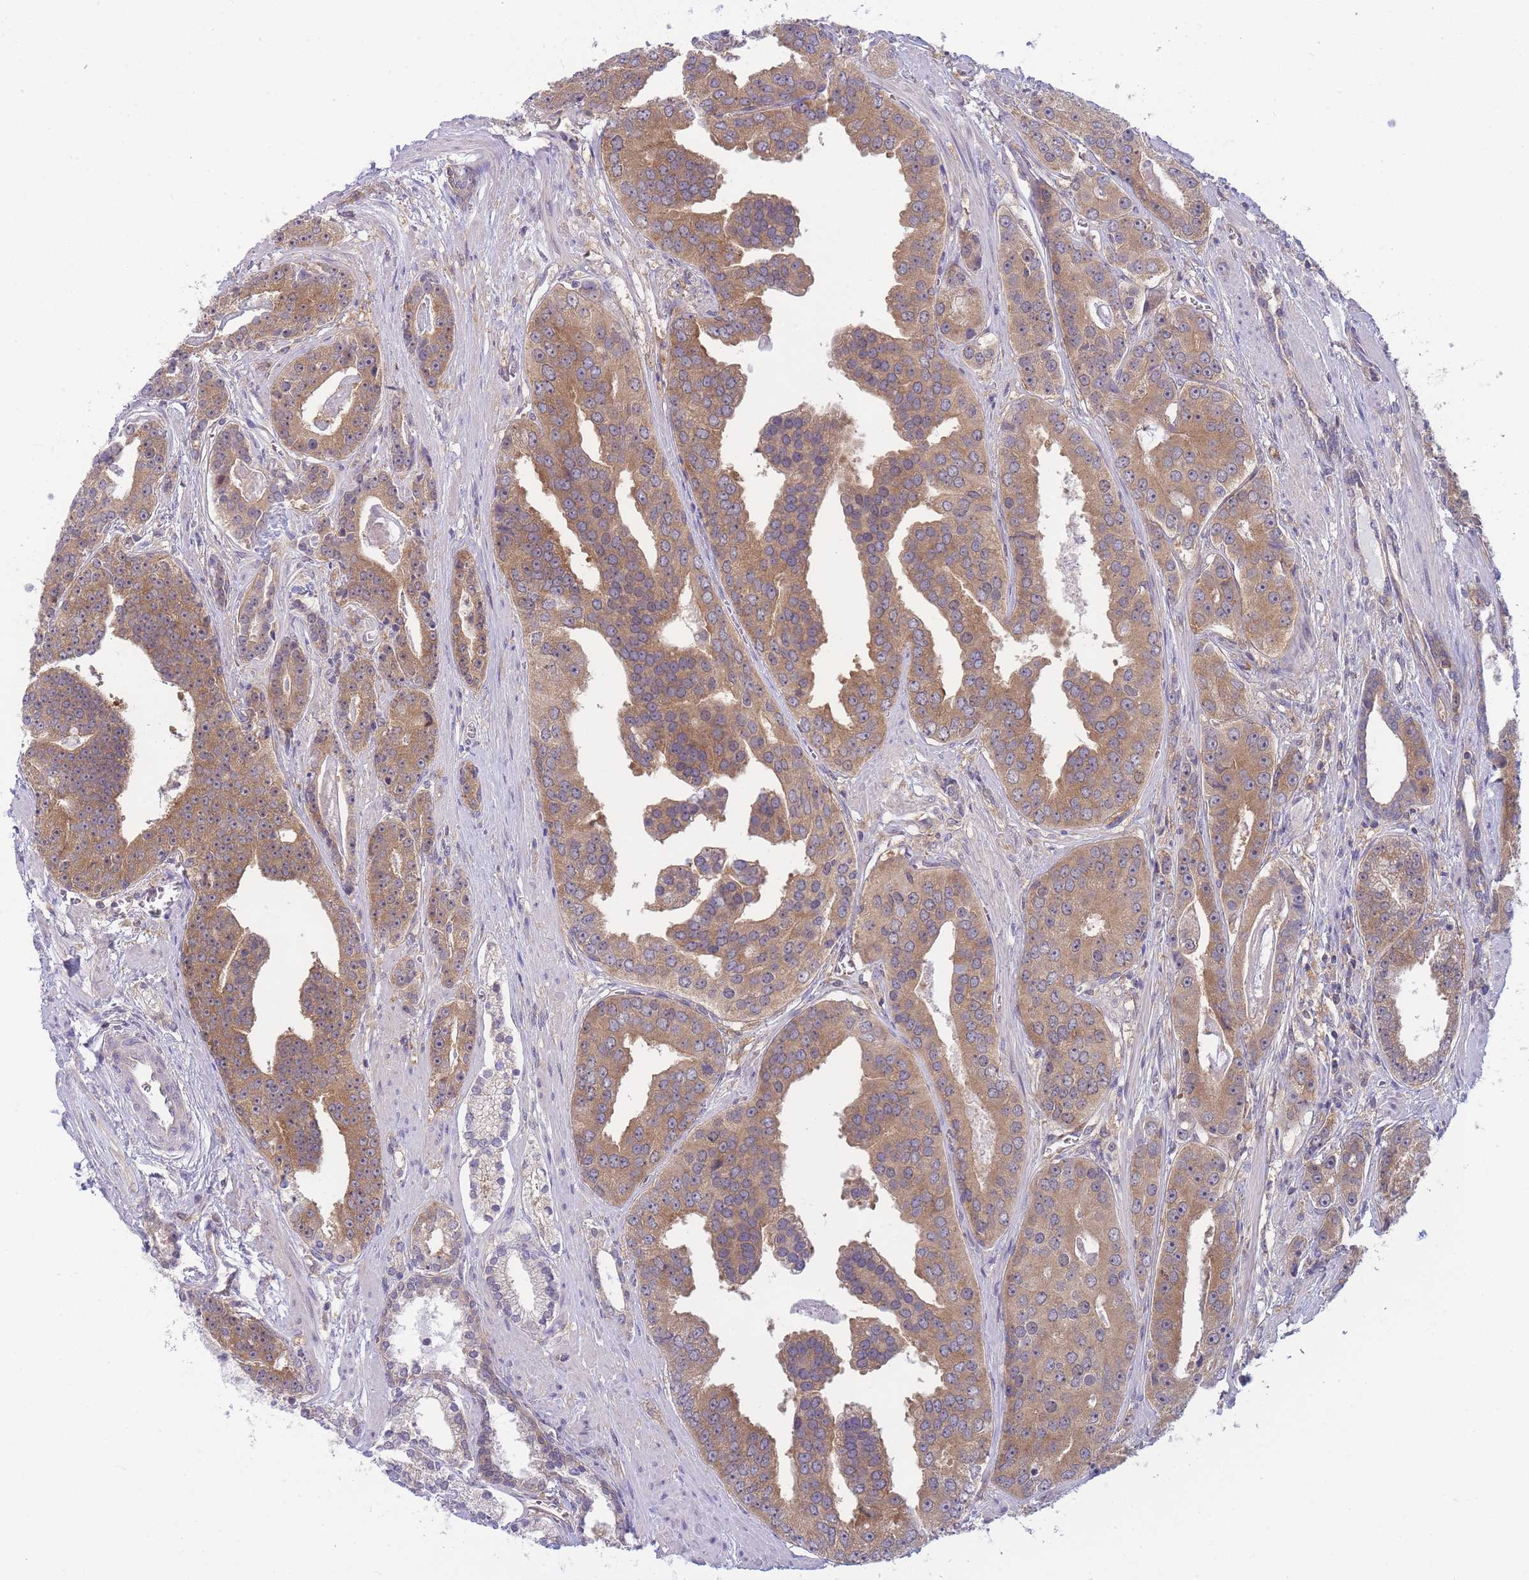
{"staining": {"intensity": "moderate", "quantity": ">75%", "location": "cytoplasmic/membranous"}, "tissue": "prostate cancer", "cell_type": "Tumor cells", "image_type": "cancer", "snomed": [{"axis": "morphology", "description": "Adenocarcinoma, High grade"}, {"axis": "topography", "description": "Prostate"}], "caption": "Protein expression analysis of human prostate adenocarcinoma (high-grade) reveals moderate cytoplasmic/membranous staining in about >75% of tumor cells. The protein is shown in brown color, while the nuclei are stained blue.", "gene": "PFDN6", "patient": {"sex": "male", "age": 71}}